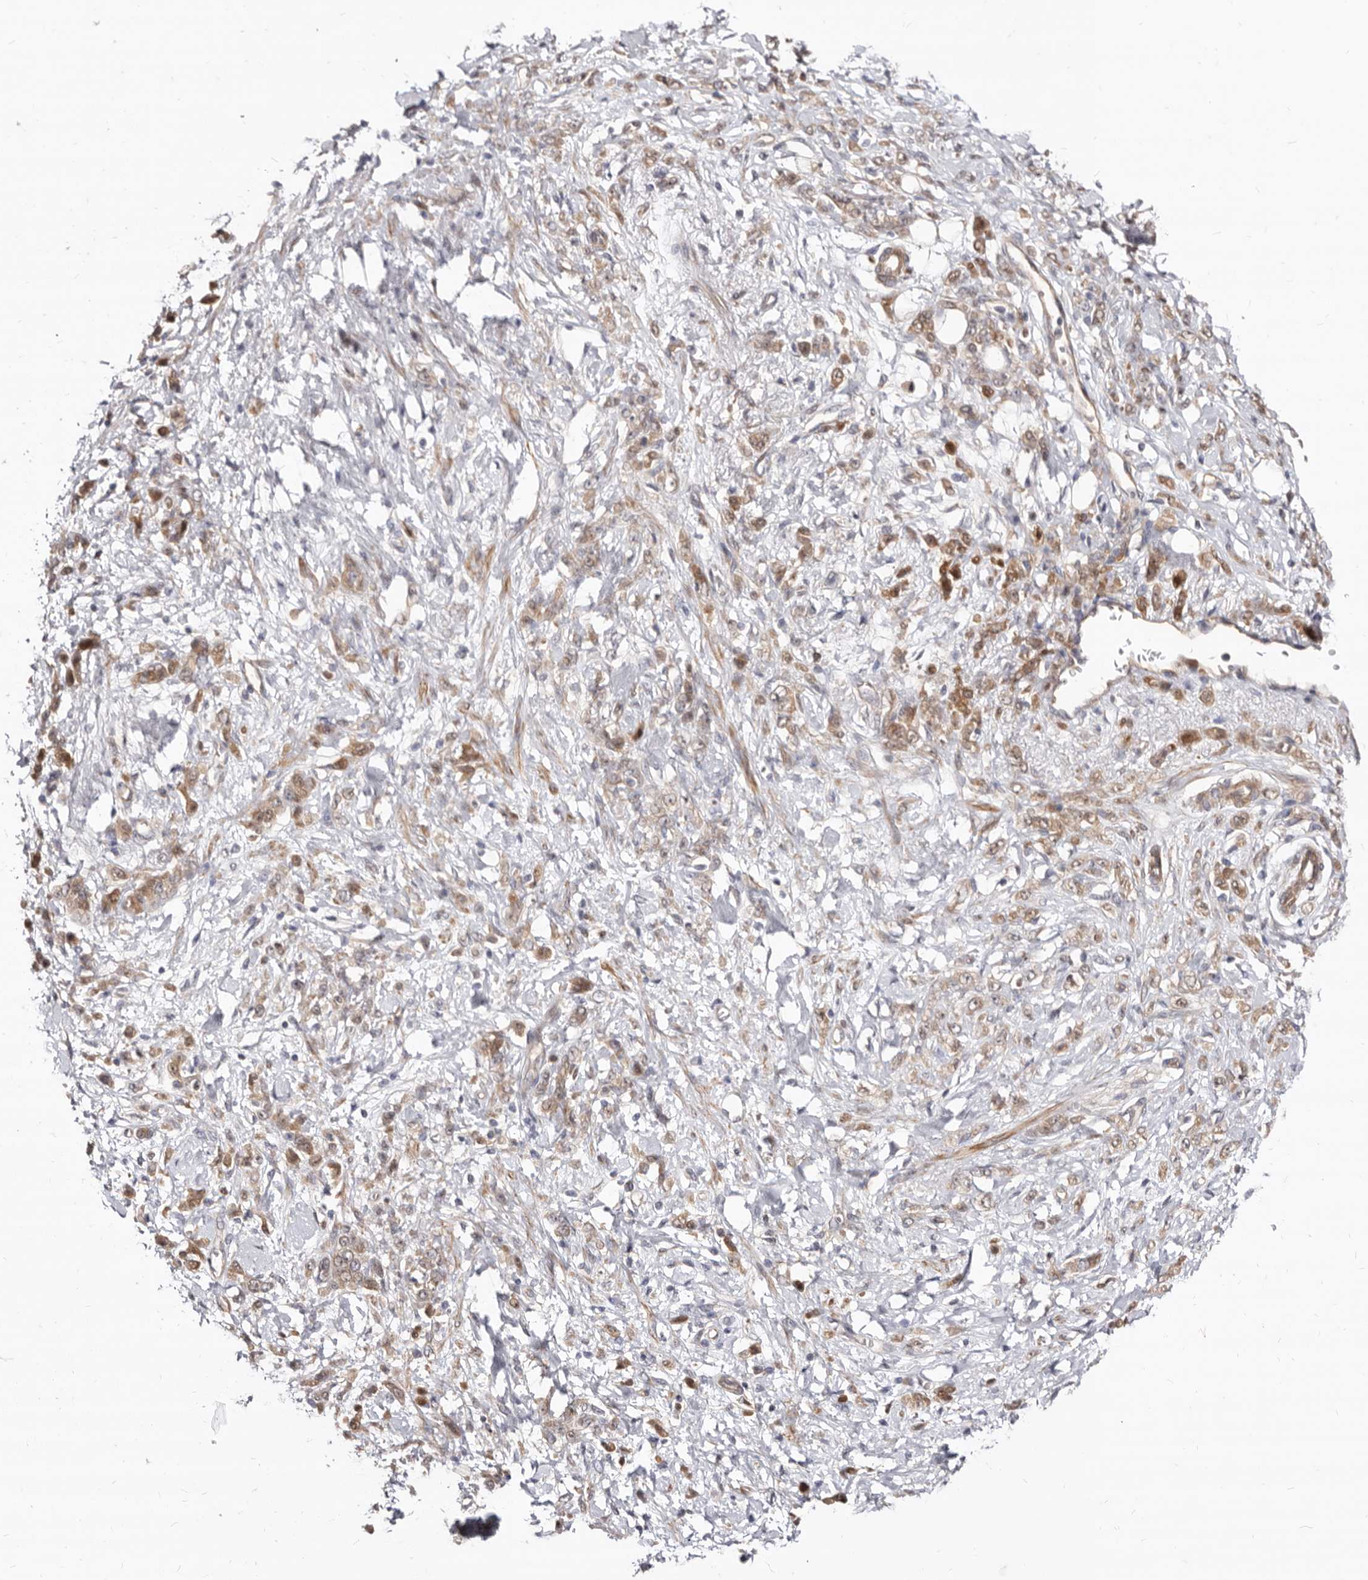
{"staining": {"intensity": "moderate", "quantity": ">75%", "location": "cytoplasmic/membranous,nuclear"}, "tissue": "stomach cancer", "cell_type": "Tumor cells", "image_type": "cancer", "snomed": [{"axis": "morphology", "description": "Normal tissue, NOS"}, {"axis": "morphology", "description": "Adenocarcinoma, NOS"}, {"axis": "topography", "description": "Stomach"}], "caption": "An IHC micrograph of tumor tissue is shown. Protein staining in brown shows moderate cytoplasmic/membranous and nuclear positivity in stomach adenocarcinoma within tumor cells.", "gene": "GPATCH4", "patient": {"sex": "male", "age": 82}}